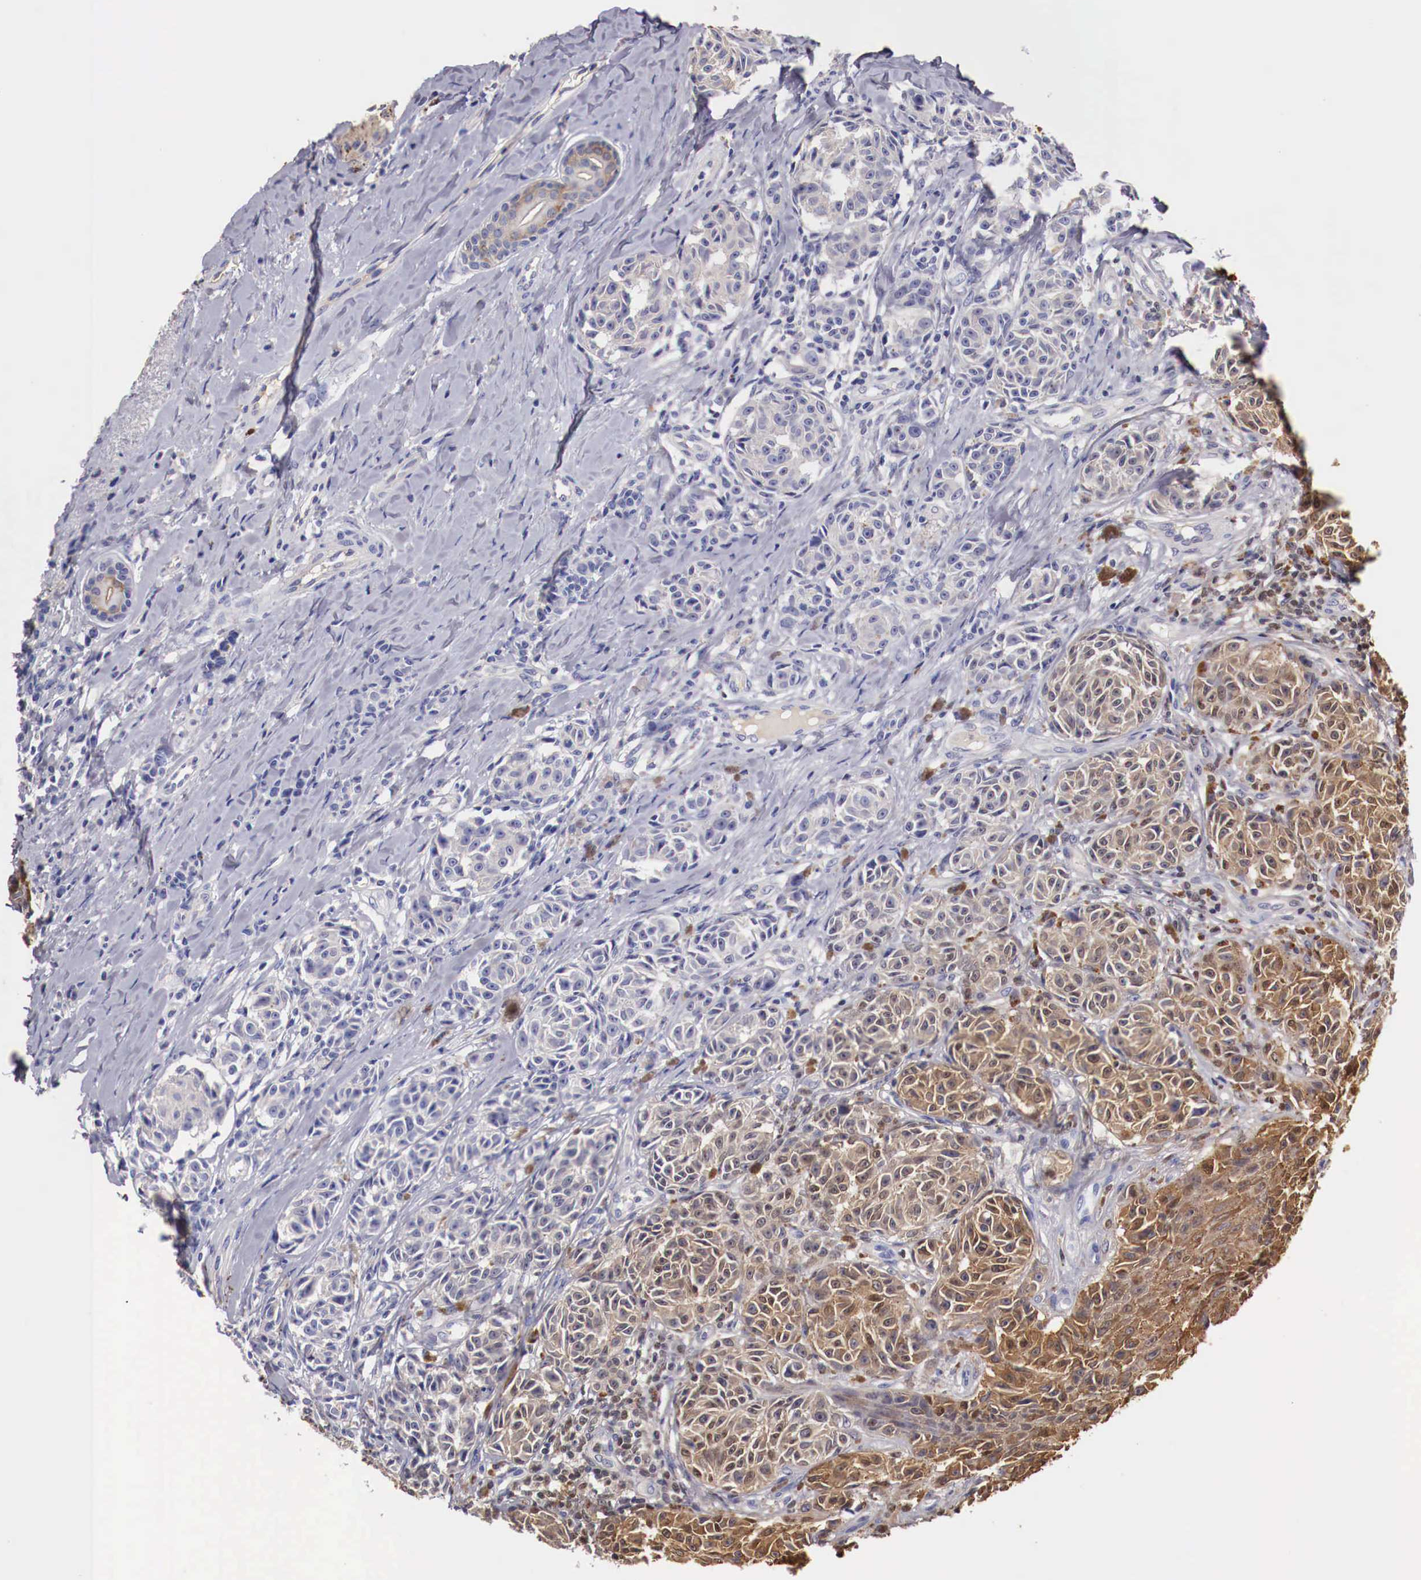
{"staining": {"intensity": "moderate", "quantity": "25%-75%", "location": "cytoplasmic/membranous"}, "tissue": "melanoma", "cell_type": "Tumor cells", "image_type": "cancer", "snomed": [{"axis": "morphology", "description": "Malignant melanoma, NOS"}, {"axis": "topography", "description": "Skin"}], "caption": "Malignant melanoma tissue shows moderate cytoplasmic/membranous positivity in about 25%-75% of tumor cells, visualized by immunohistochemistry. The staining was performed using DAB, with brown indicating positive protein expression. Nuclei are stained blue with hematoxylin.", "gene": "PITPNA", "patient": {"sex": "male", "age": 49}}